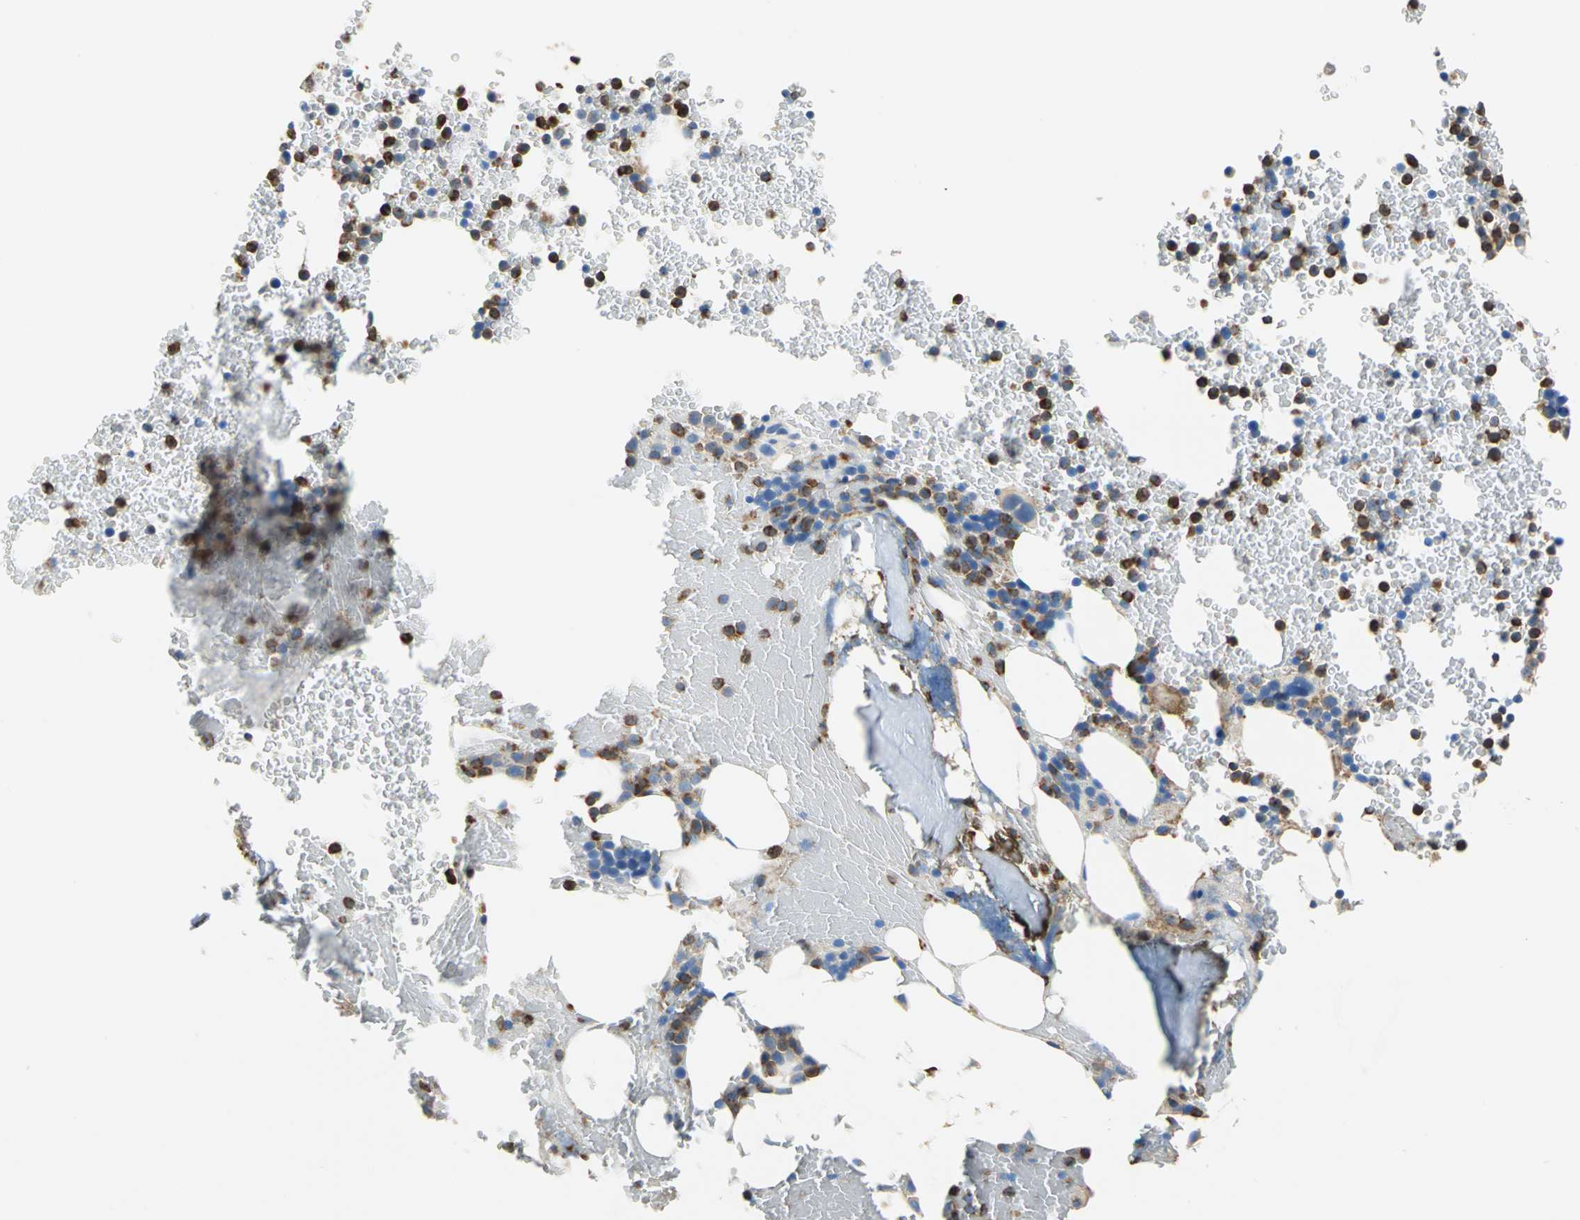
{"staining": {"intensity": "strong", "quantity": "25%-75%", "location": "cytoplasmic/membranous"}, "tissue": "bone marrow", "cell_type": "Hematopoietic cells", "image_type": "normal", "snomed": [{"axis": "morphology", "description": "Normal tissue, NOS"}, {"axis": "topography", "description": "Bone marrow"}], "caption": "Immunohistochemical staining of normal human bone marrow shows 25%-75% levels of strong cytoplasmic/membranous protein positivity in about 25%-75% of hematopoietic cells.", "gene": "SEPTIN11", "patient": {"sex": "female", "age": 66}}